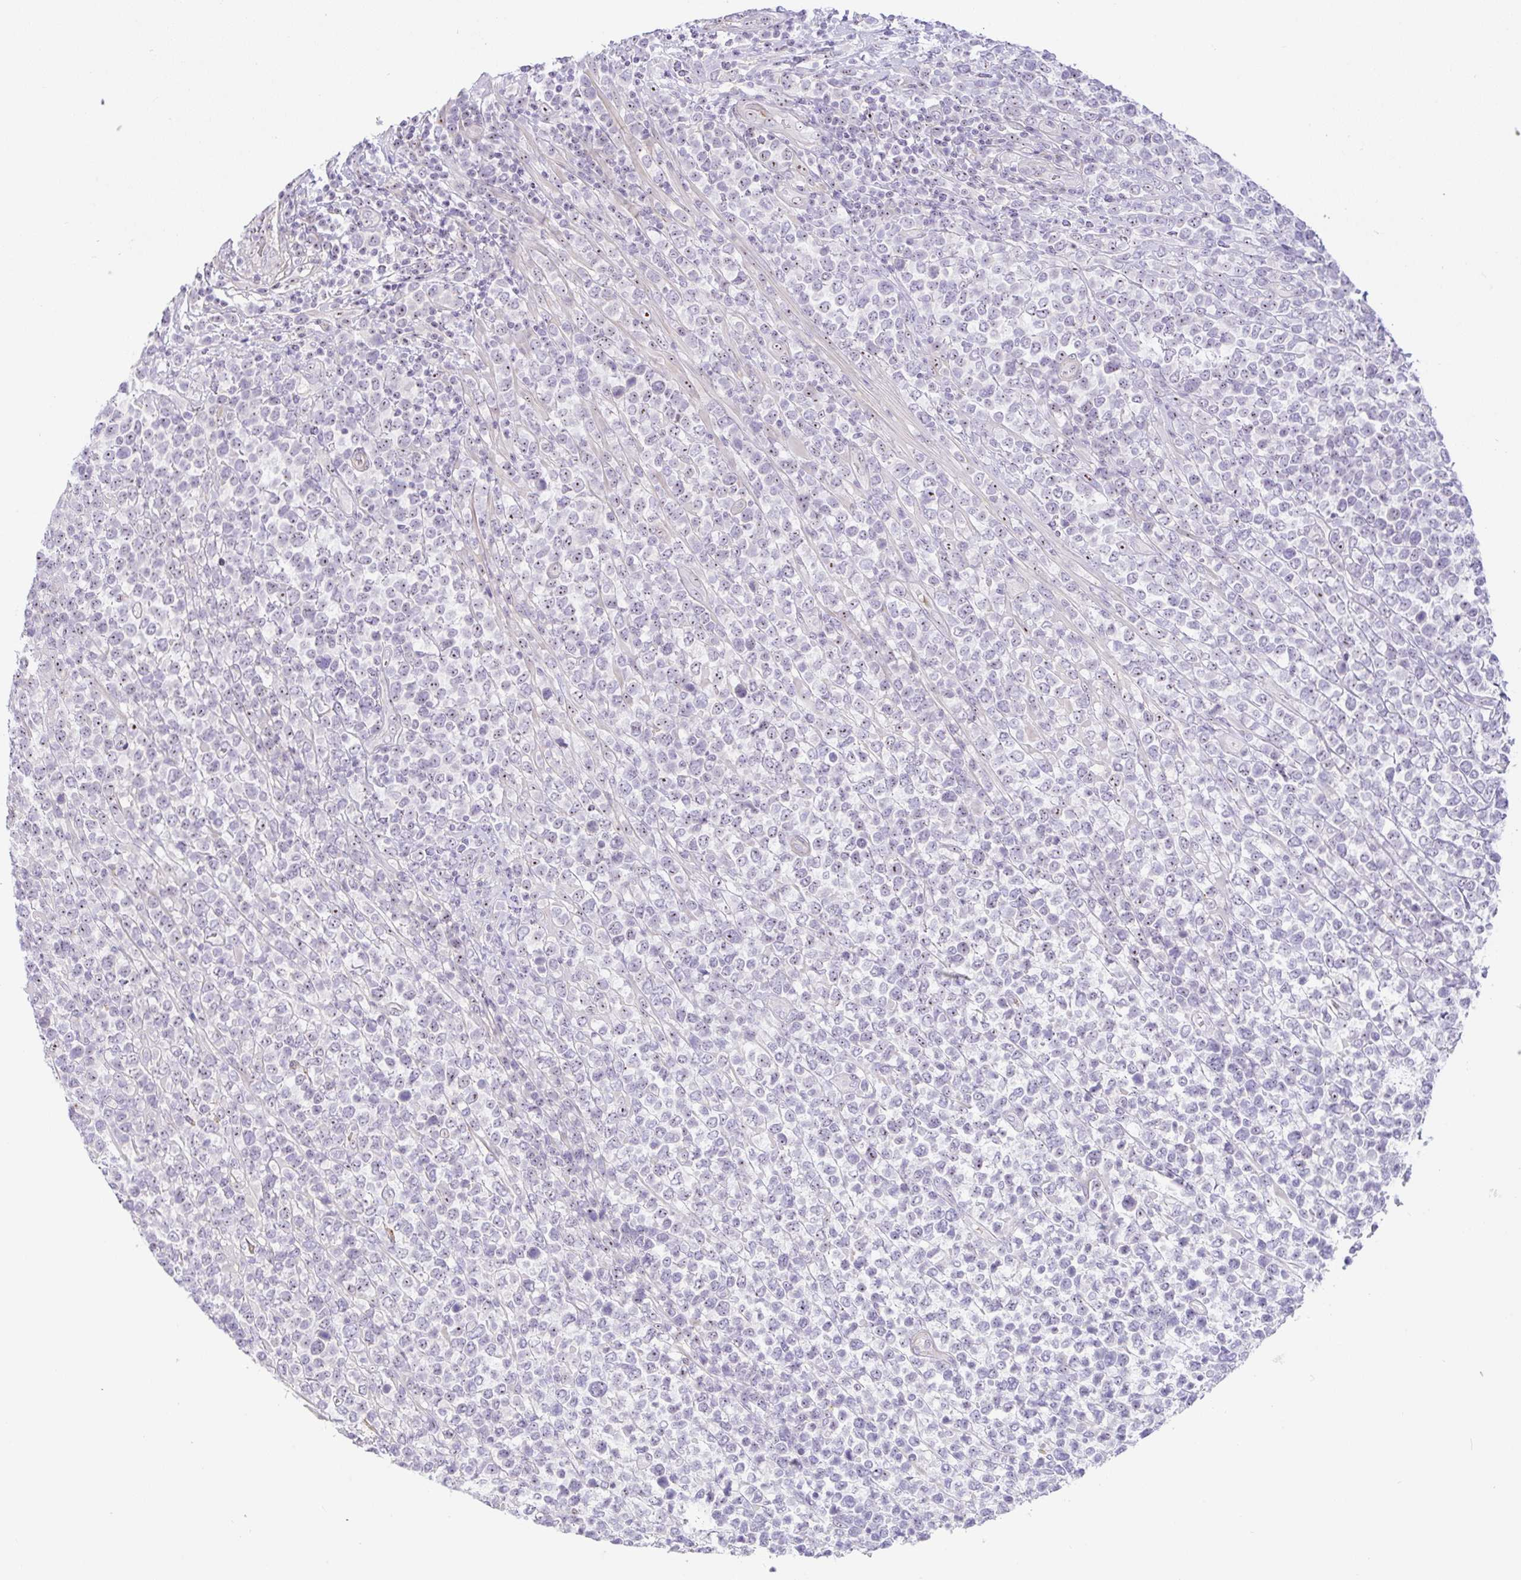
{"staining": {"intensity": "negative", "quantity": "none", "location": "none"}, "tissue": "lymphoma", "cell_type": "Tumor cells", "image_type": "cancer", "snomed": [{"axis": "morphology", "description": "Malignant lymphoma, non-Hodgkin's type, High grade"}, {"axis": "topography", "description": "Soft tissue"}], "caption": "Lymphoma was stained to show a protein in brown. There is no significant expression in tumor cells.", "gene": "MXRA8", "patient": {"sex": "female", "age": 56}}